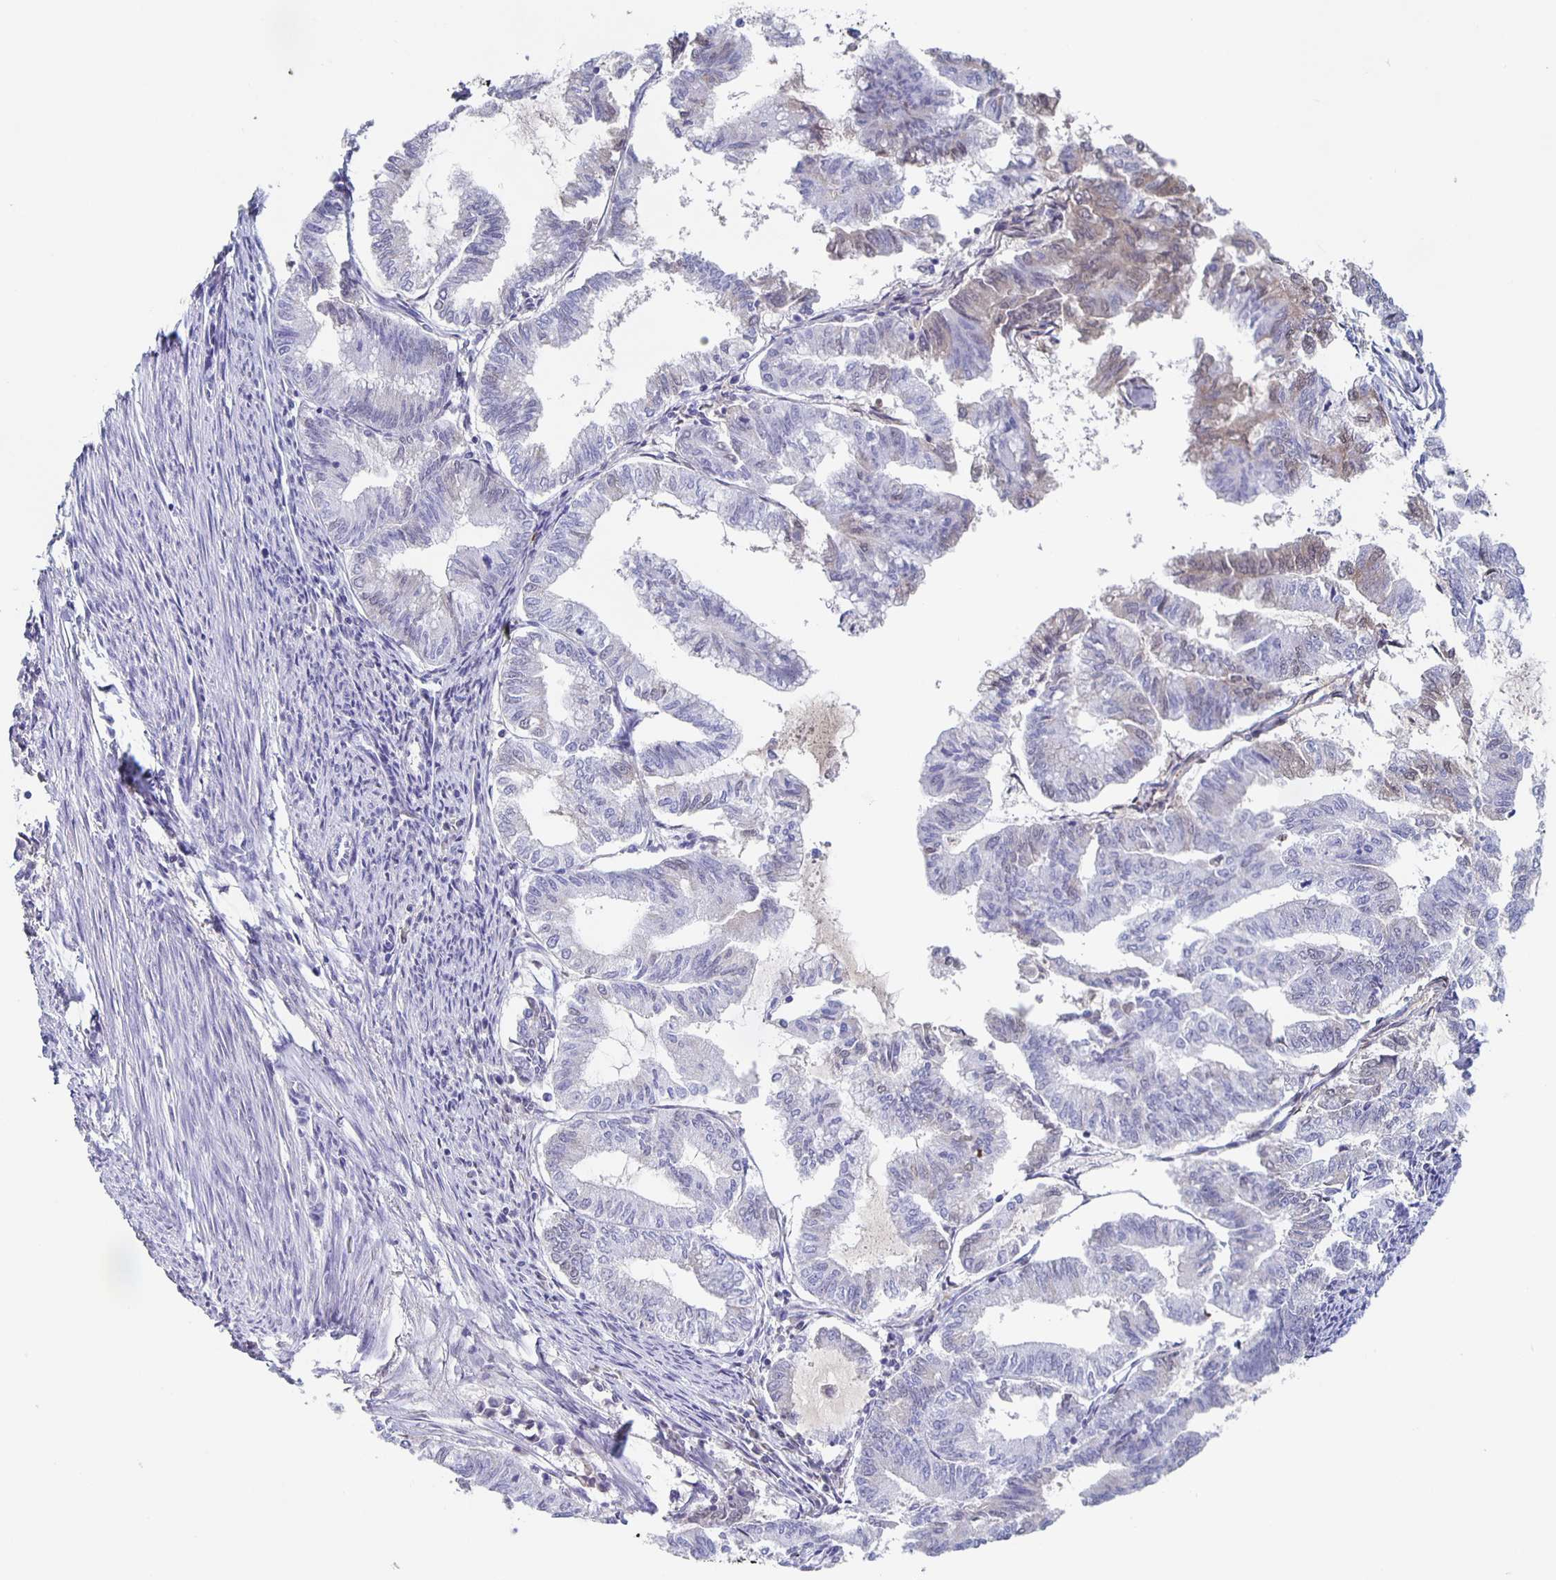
{"staining": {"intensity": "negative", "quantity": "none", "location": "none"}, "tissue": "endometrial cancer", "cell_type": "Tumor cells", "image_type": "cancer", "snomed": [{"axis": "morphology", "description": "Adenocarcinoma, NOS"}, {"axis": "topography", "description": "Endometrium"}], "caption": "Protein analysis of adenocarcinoma (endometrial) shows no significant expression in tumor cells.", "gene": "FGA", "patient": {"sex": "female", "age": 79}}